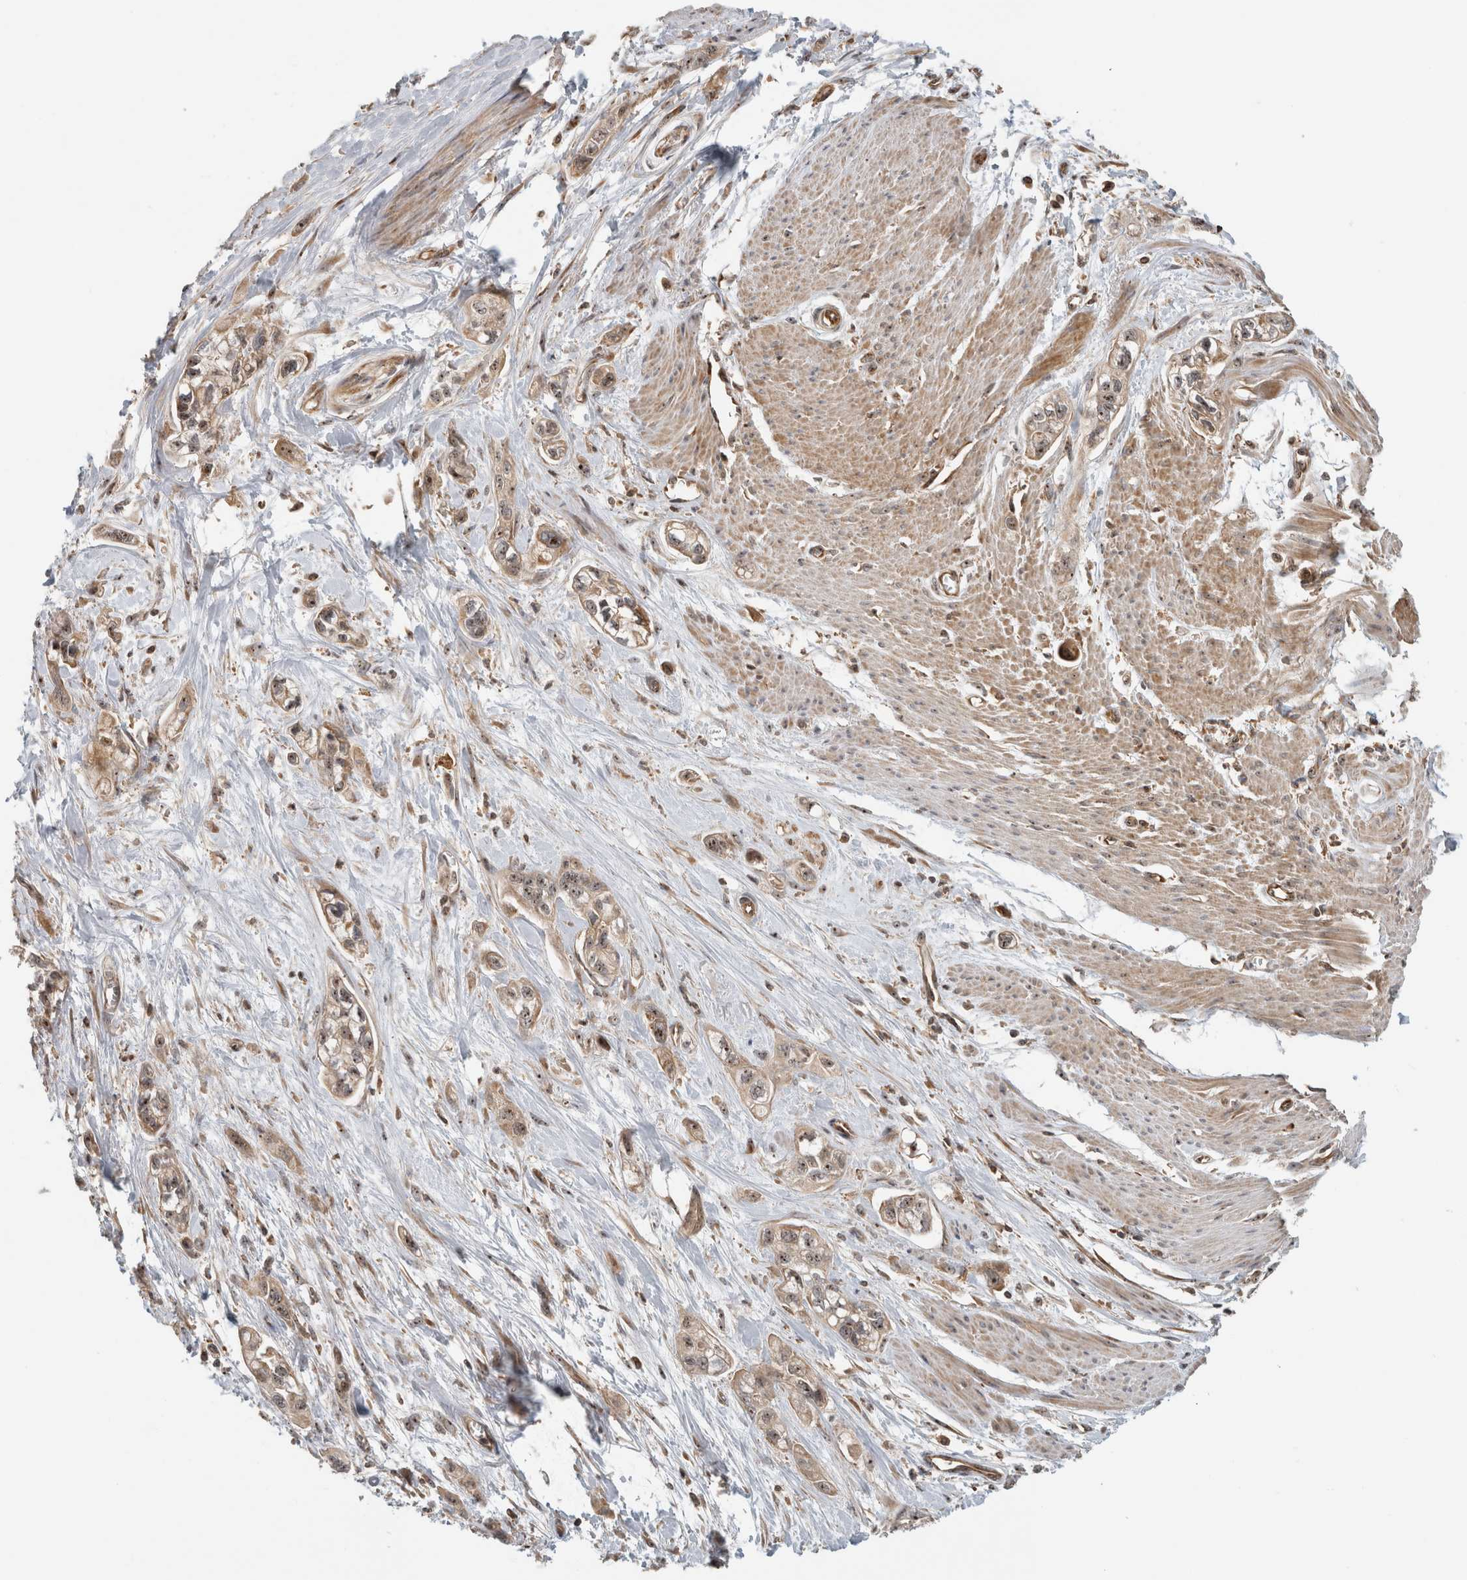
{"staining": {"intensity": "moderate", "quantity": ">75%", "location": "cytoplasmic/membranous,nuclear"}, "tissue": "pancreatic cancer", "cell_type": "Tumor cells", "image_type": "cancer", "snomed": [{"axis": "morphology", "description": "Adenocarcinoma, NOS"}, {"axis": "topography", "description": "Pancreas"}], "caption": "This is an image of IHC staining of adenocarcinoma (pancreatic), which shows moderate staining in the cytoplasmic/membranous and nuclear of tumor cells.", "gene": "WASF2", "patient": {"sex": "male", "age": 74}}